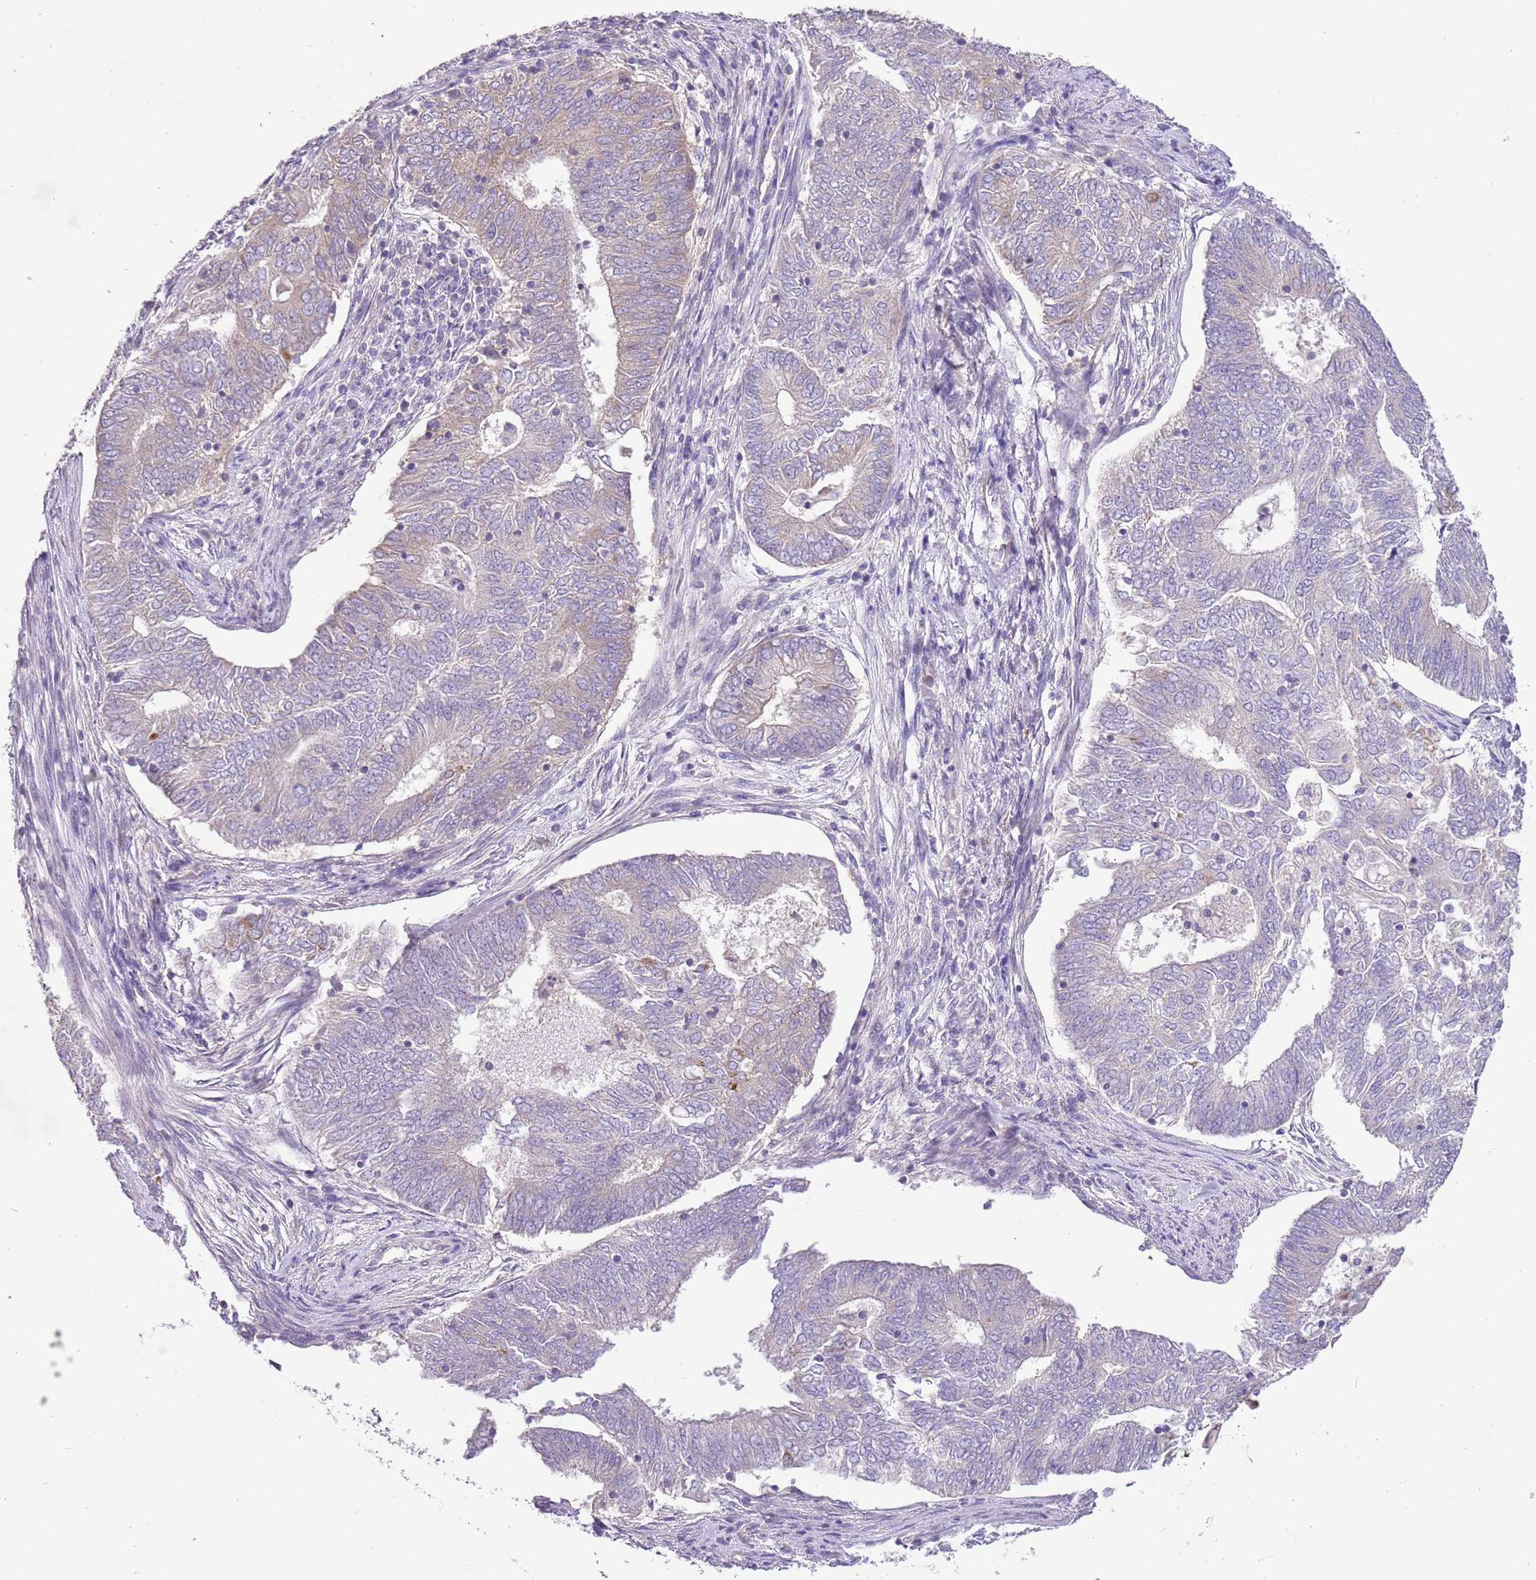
{"staining": {"intensity": "negative", "quantity": "none", "location": "none"}, "tissue": "endometrial cancer", "cell_type": "Tumor cells", "image_type": "cancer", "snomed": [{"axis": "morphology", "description": "Adenocarcinoma, NOS"}, {"axis": "topography", "description": "Endometrium"}], "caption": "An image of endometrial cancer (adenocarcinoma) stained for a protein shows no brown staining in tumor cells.", "gene": "GLCE", "patient": {"sex": "female", "age": 62}}